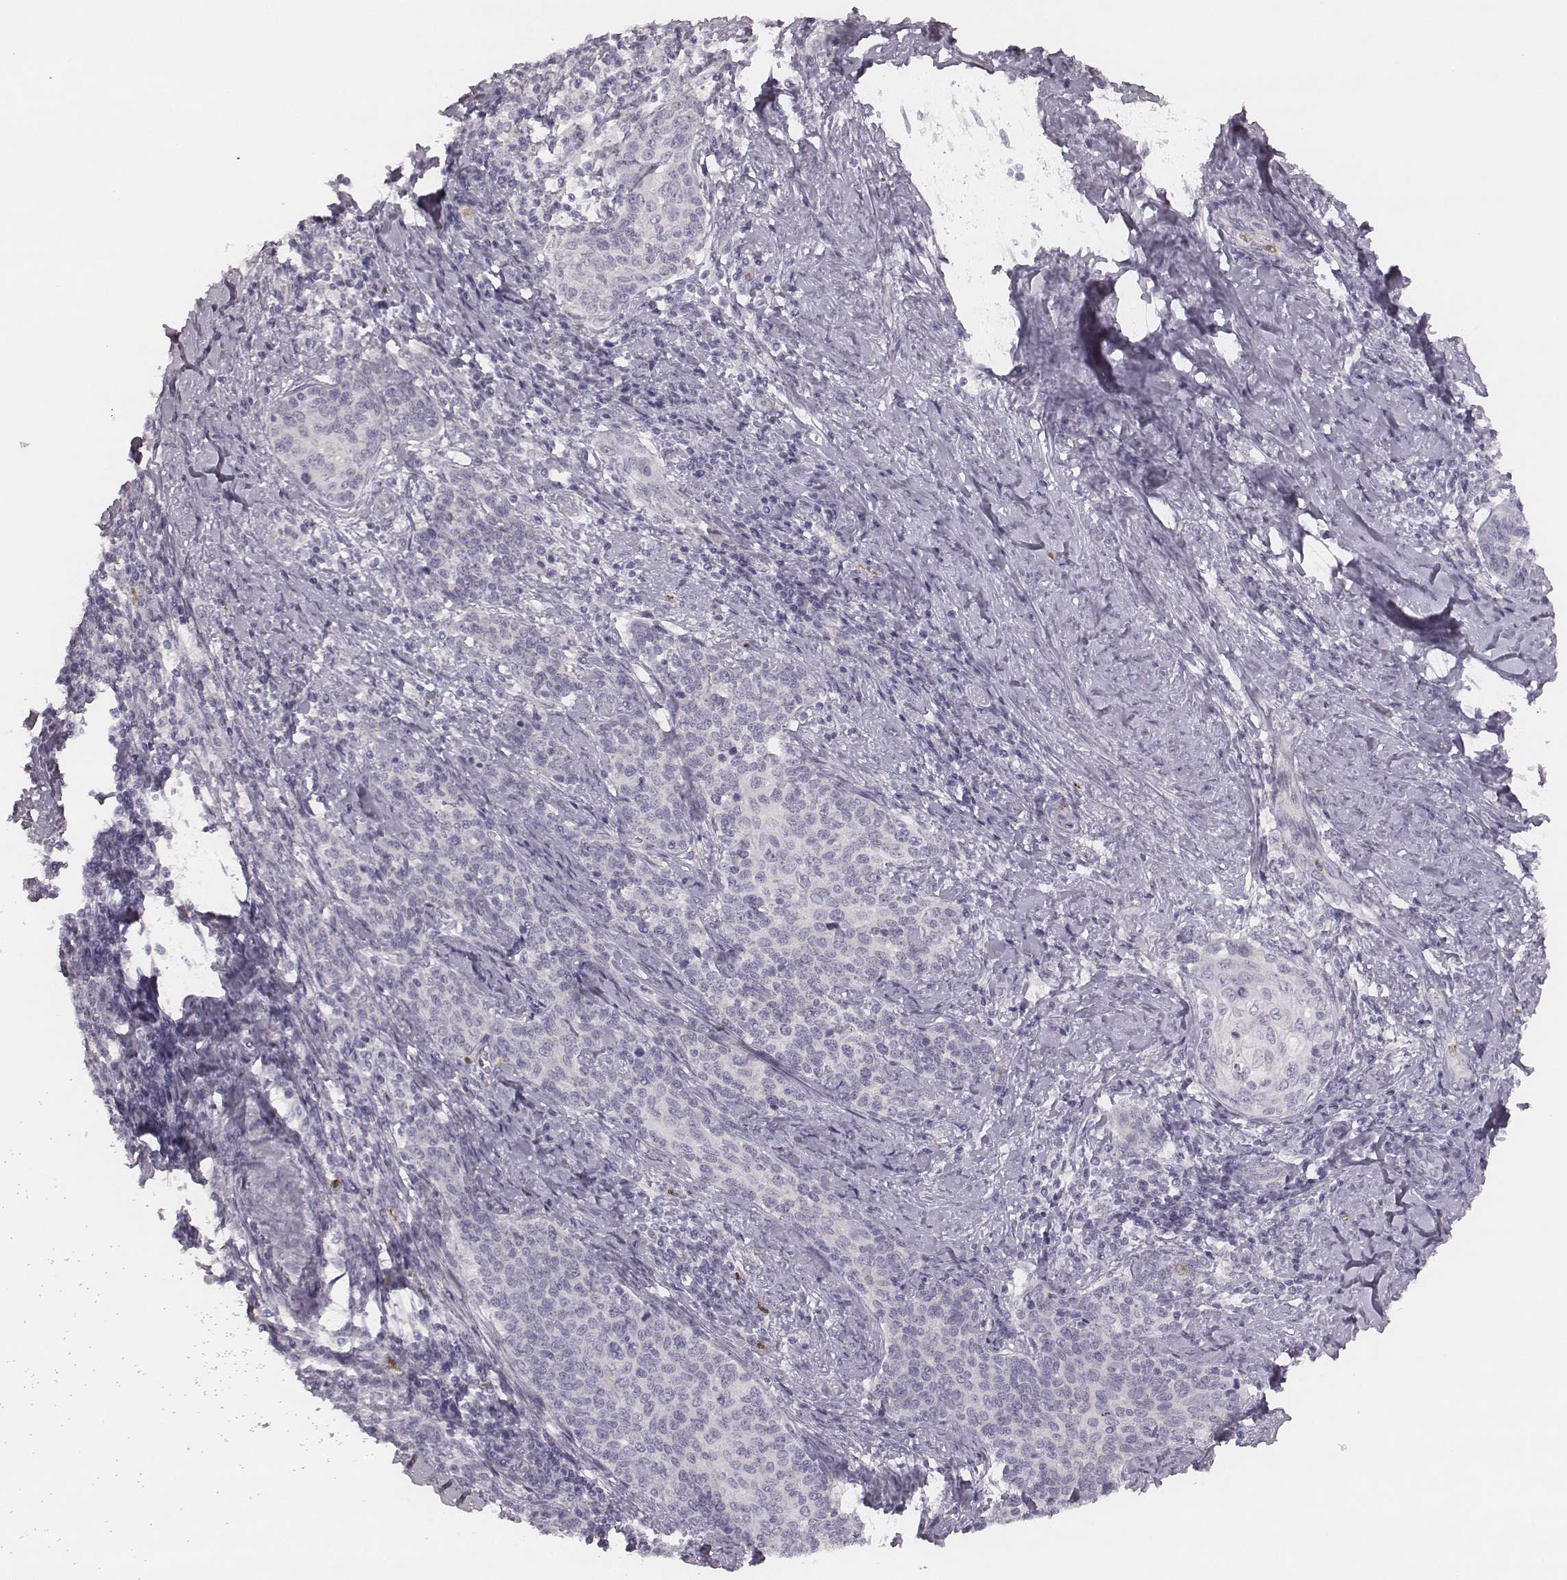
{"staining": {"intensity": "negative", "quantity": "none", "location": "none"}, "tissue": "cervical cancer", "cell_type": "Tumor cells", "image_type": "cancer", "snomed": [{"axis": "morphology", "description": "Squamous cell carcinoma, NOS"}, {"axis": "topography", "description": "Cervix"}], "caption": "IHC of human squamous cell carcinoma (cervical) demonstrates no staining in tumor cells.", "gene": "KCNJ12", "patient": {"sex": "female", "age": 39}}